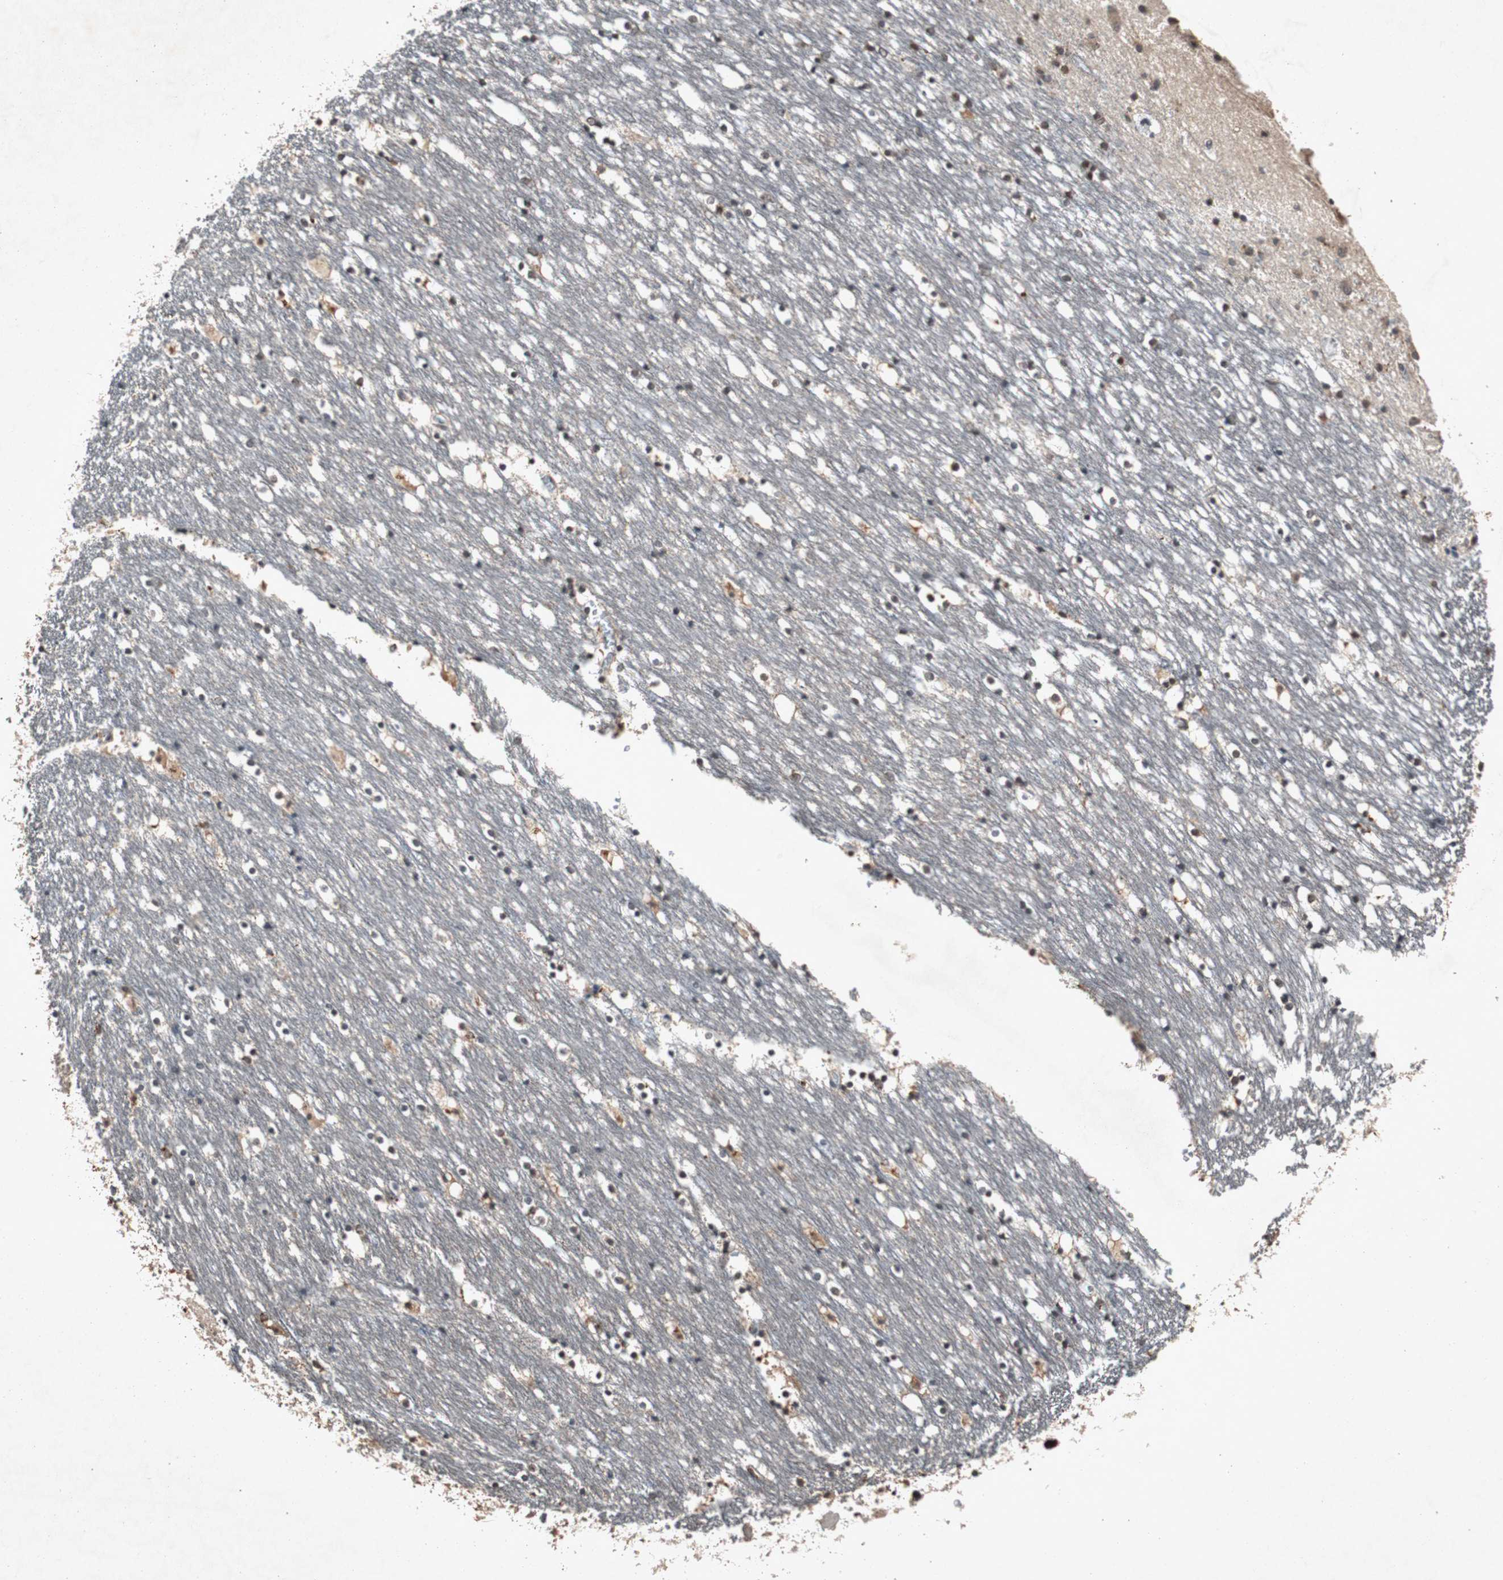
{"staining": {"intensity": "moderate", "quantity": "25%-75%", "location": "nuclear"}, "tissue": "caudate", "cell_type": "Glial cells", "image_type": "normal", "snomed": [{"axis": "morphology", "description": "Normal tissue, NOS"}, {"axis": "topography", "description": "Lateral ventricle wall"}], "caption": "A brown stain shows moderate nuclear expression of a protein in glial cells of unremarkable caudate. (IHC, brightfield microscopy, high magnification).", "gene": "SLIT2", "patient": {"sex": "male", "age": 45}}